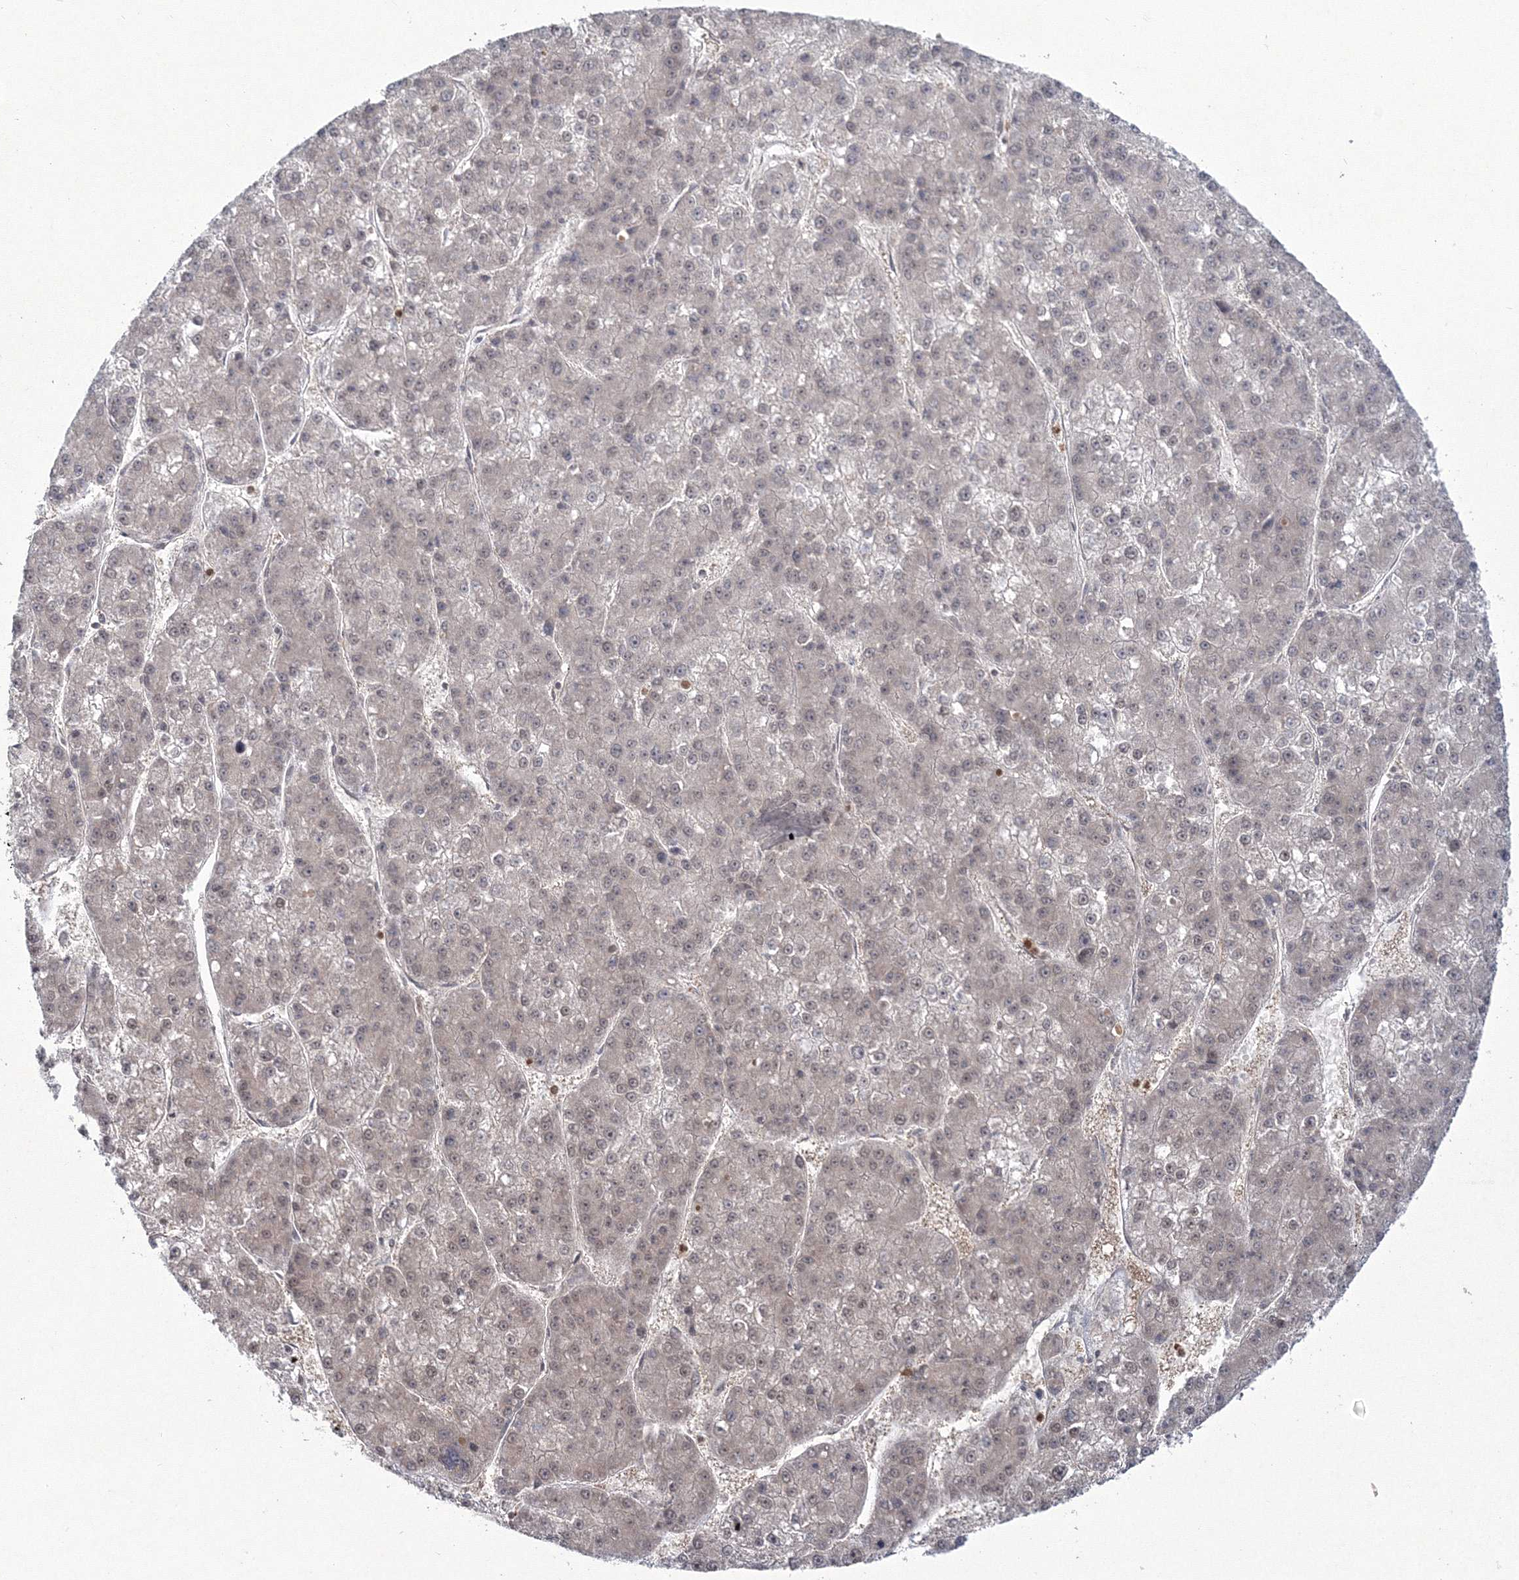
{"staining": {"intensity": "negative", "quantity": "none", "location": "none"}, "tissue": "liver cancer", "cell_type": "Tumor cells", "image_type": "cancer", "snomed": [{"axis": "morphology", "description": "Carcinoma, Hepatocellular, NOS"}, {"axis": "topography", "description": "Liver"}], "caption": "Protein analysis of liver cancer (hepatocellular carcinoma) shows no significant expression in tumor cells. (Stains: DAB (3,3'-diaminobenzidine) IHC with hematoxylin counter stain, Microscopy: brightfield microscopy at high magnification).", "gene": "C3orf33", "patient": {"sex": "female", "age": 73}}